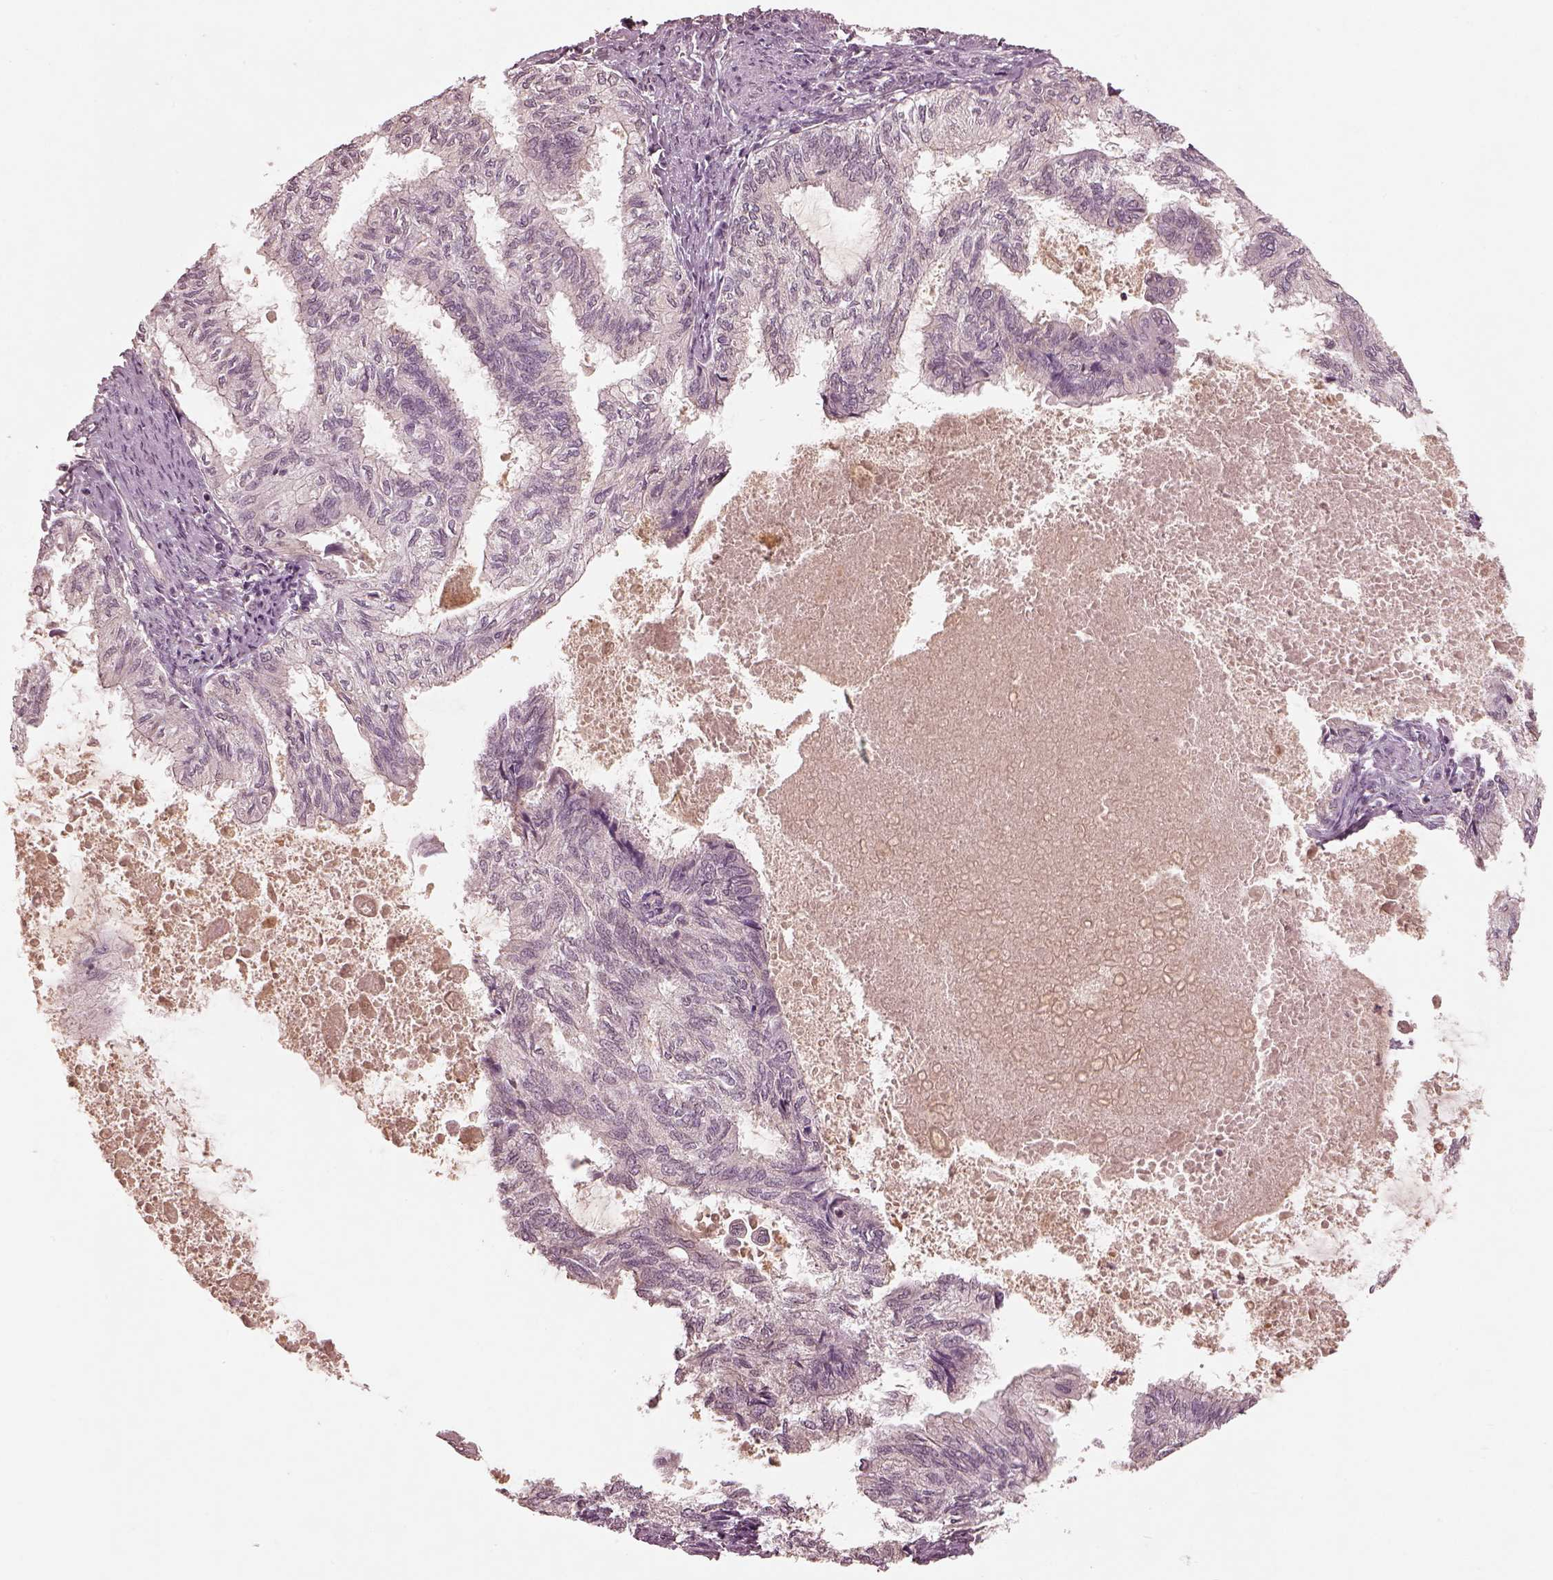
{"staining": {"intensity": "negative", "quantity": "none", "location": "none"}, "tissue": "endometrial cancer", "cell_type": "Tumor cells", "image_type": "cancer", "snomed": [{"axis": "morphology", "description": "Adenocarcinoma, NOS"}, {"axis": "topography", "description": "Endometrium"}], "caption": "High magnification brightfield microscopy of endometrial adenocarcinoma stained with DAB (3,3'-diaminobenzidine) (brown) and counterstained with hematoxylin (blue): tumor cells show no significant expression.", "gene": "CALR3", "patient": {"sex": "female", "age": 86}}